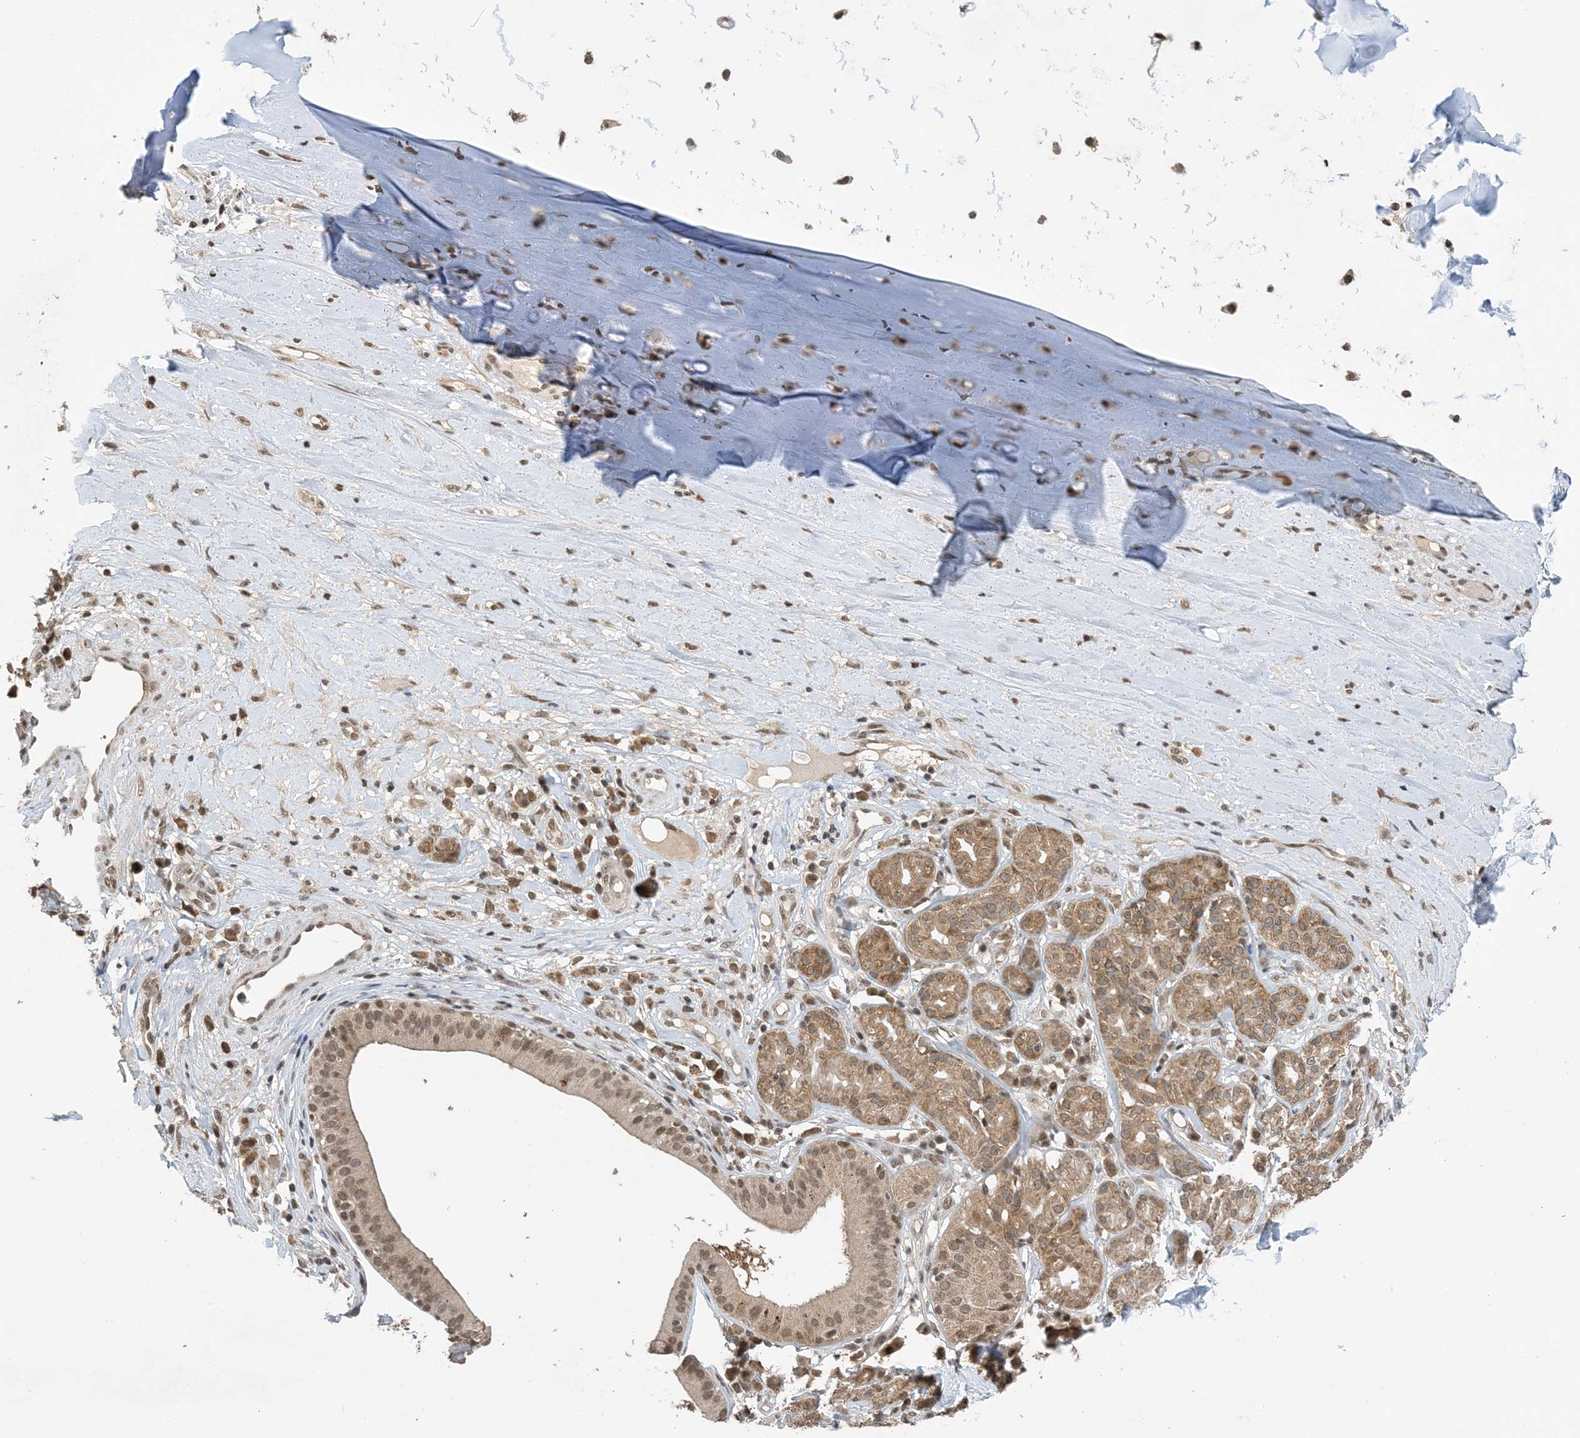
{"staining": {"intensity": "weak", "quantity": ">75%", "location": "cytoplasmic/membranous,nuclear"}, "tissue": "adipose tissue", "cell_type": "Adipocytes", "image_type": "normal", "snomed": [{"axis": "morphology", "description": "Normal tissue, NOS"}, {"axis": "morphology", "description": "Basal cell carcinoma"}, {"axis": "topography", "description": "Cartilage tissue"}, {"axis": "topography", "description": "Nasopharynx"}, {"axis": "topography", "description": "Oral tissue"}], "caption": "Human adipose tissue stained for a protein (brown) reveals weak cytoplasmic/membranous,nuclear positive expression in about >75% of adipocytes.", "gene": "ACYP2", "patient": {"sex": "female", "age": 77}}